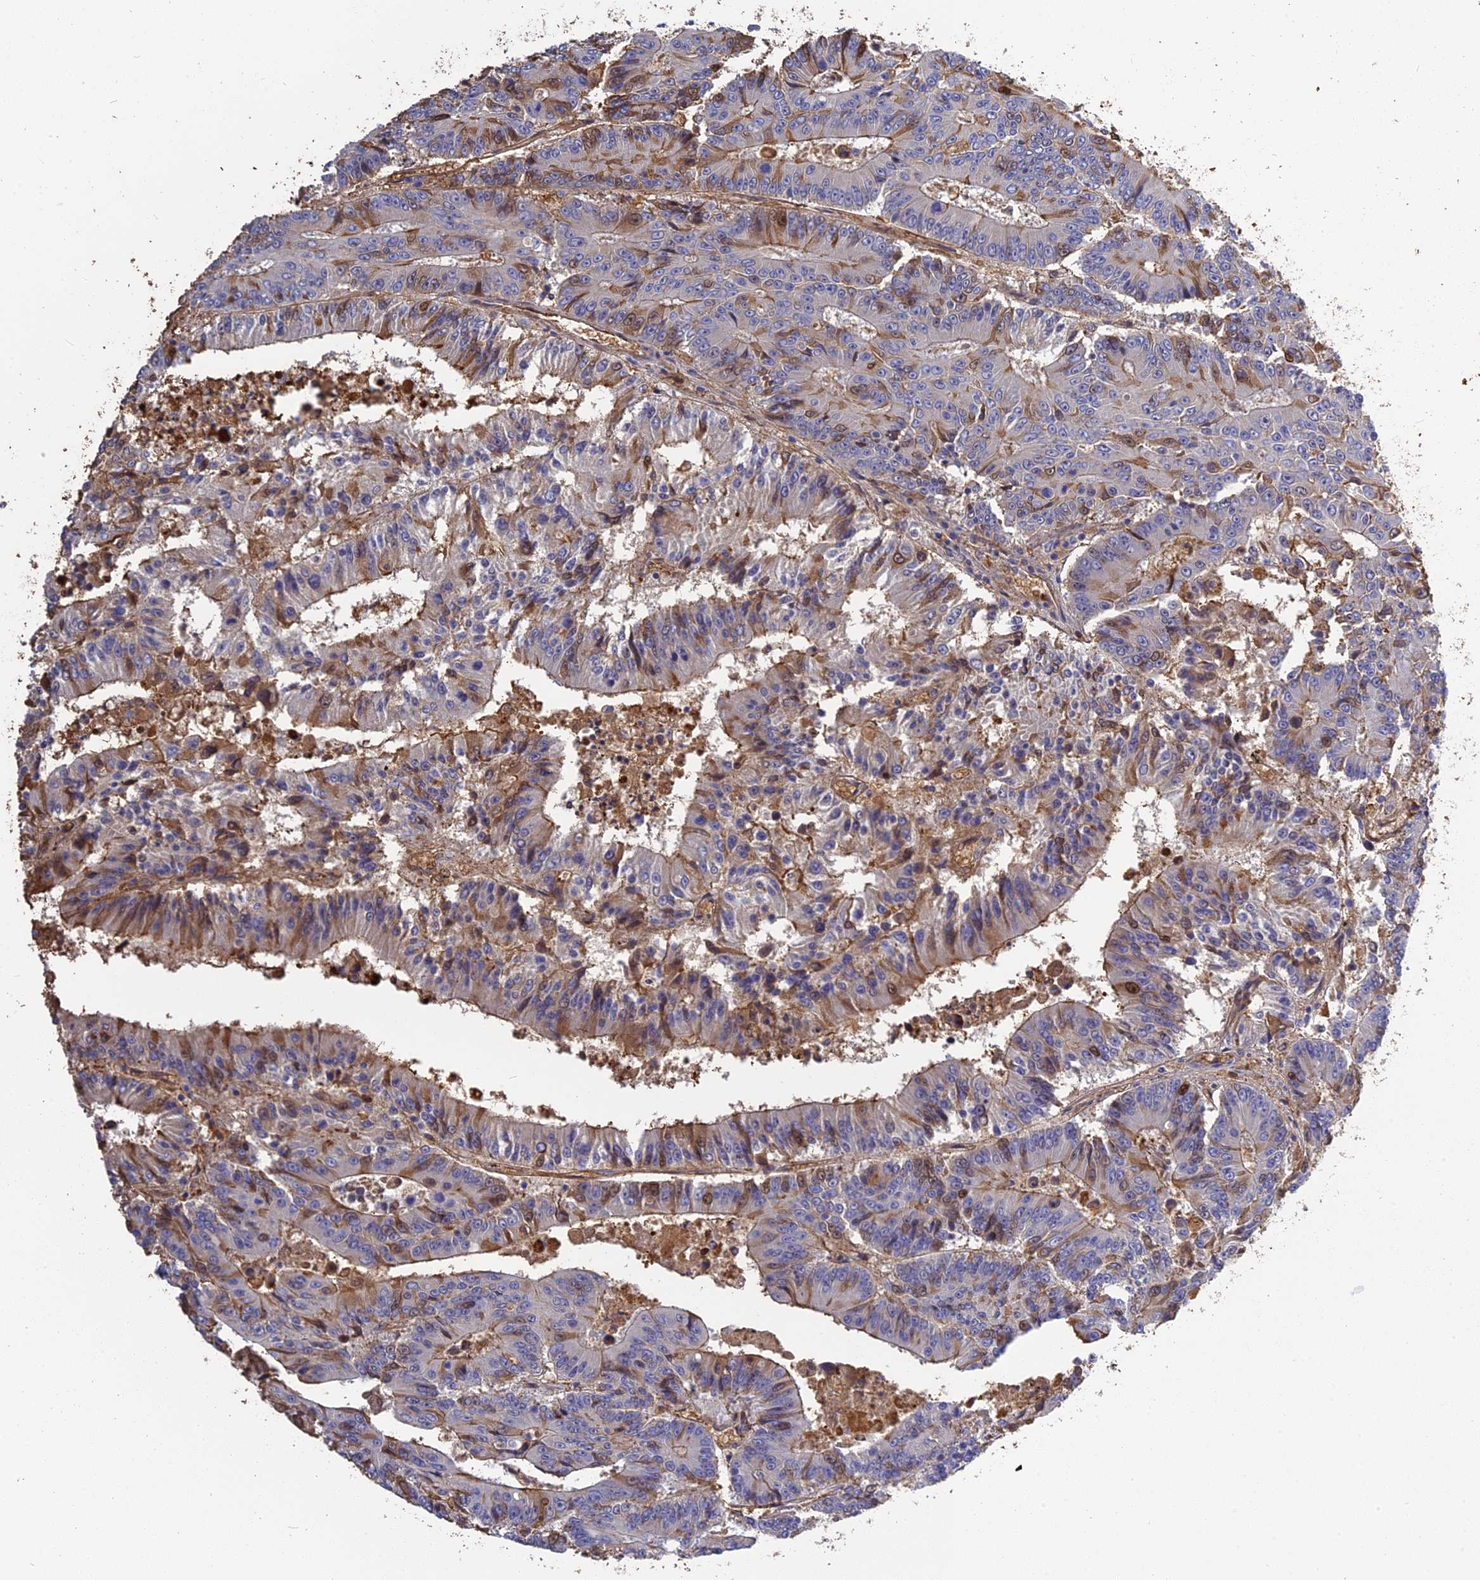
{"staining": {"intensity": "moderate", "quantity": "<25%", "location": "cytoplasmic/membranous,nuclear"}, "tissue": "colorectal cancer", "cell_type": "Tumor cells", "image_type": "cancer", "snomed": [{"axis": "morphology", "description": "Adenocarcinoma, NOS"}, {"axis": "topography", "description": "Colon"}], "caption": "IHC (DAB (3,3'-diaminobenzidine)) staining of human adenocarcinoma (colorectal) exhibits moderate cytoplasmic/membranous and nuclear protein positivity in approximately <25% of tumor cells. The staining was performed using DAB, with brown indicating positive protein expression. Nuclei are stained blue with hematoxylin.", "gene": "PZP", "patient": {"sex": "male", "age": 83}}